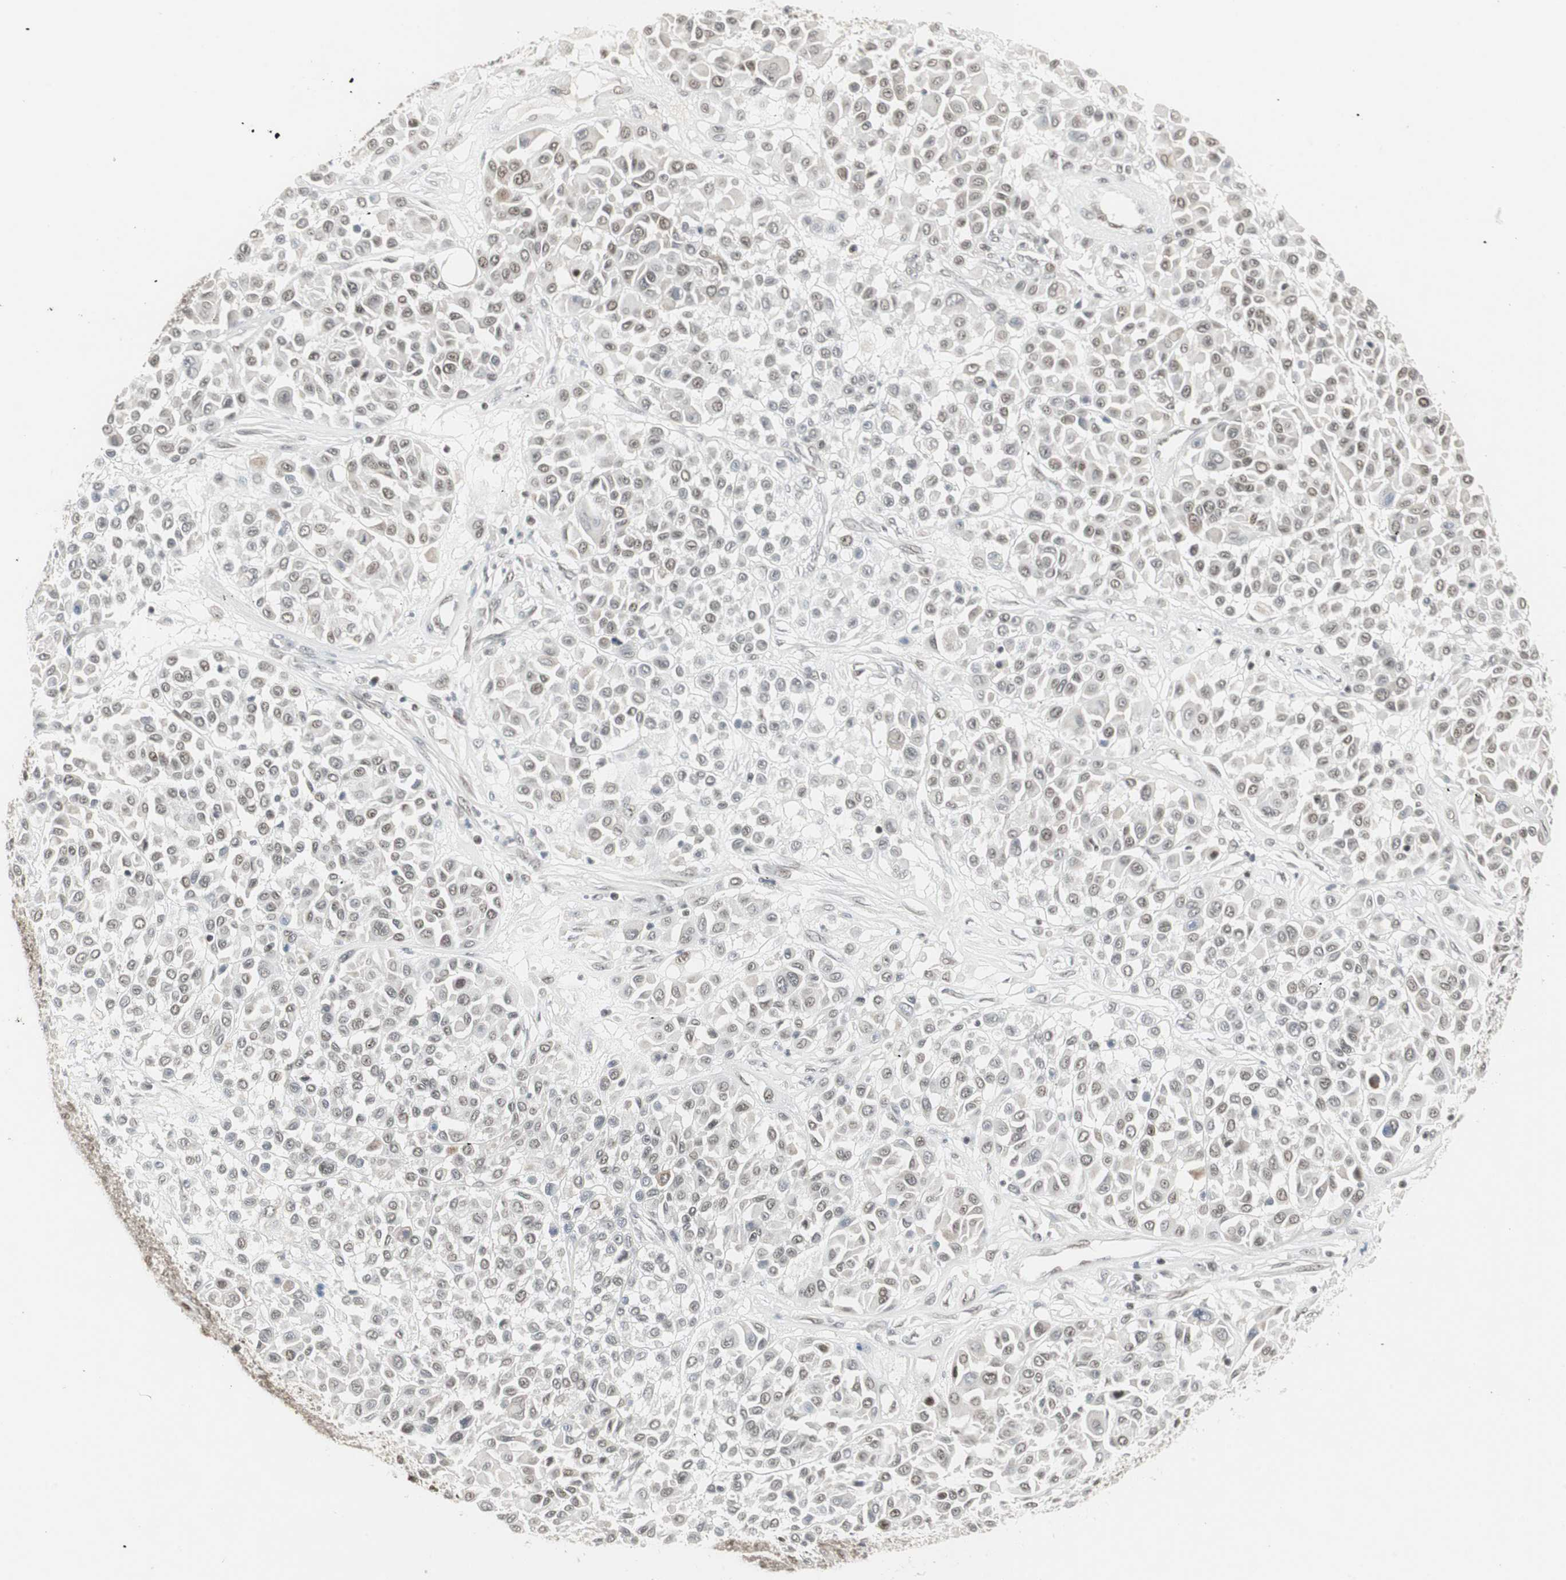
{"staining": {"intensity": "weak", "quantity": "25%-75%", "location": "nuclear"}, "tissue": "melanoma", "cell_type": "Tumor cells", "image_type": "cancer", "snomed": [{"axis": "morphology", "description": "Malignant melanoma, Metastatic site"}, {"axis": "topography", "description": "Soft tissue"}], "caption": "Malignant melanoma (metastatic site) tissue demonstrates weak nuclear expression in about 25%-75% of tumor cells", "gene": "RTF1", "patient": {"sex": "male", "age": 41}}